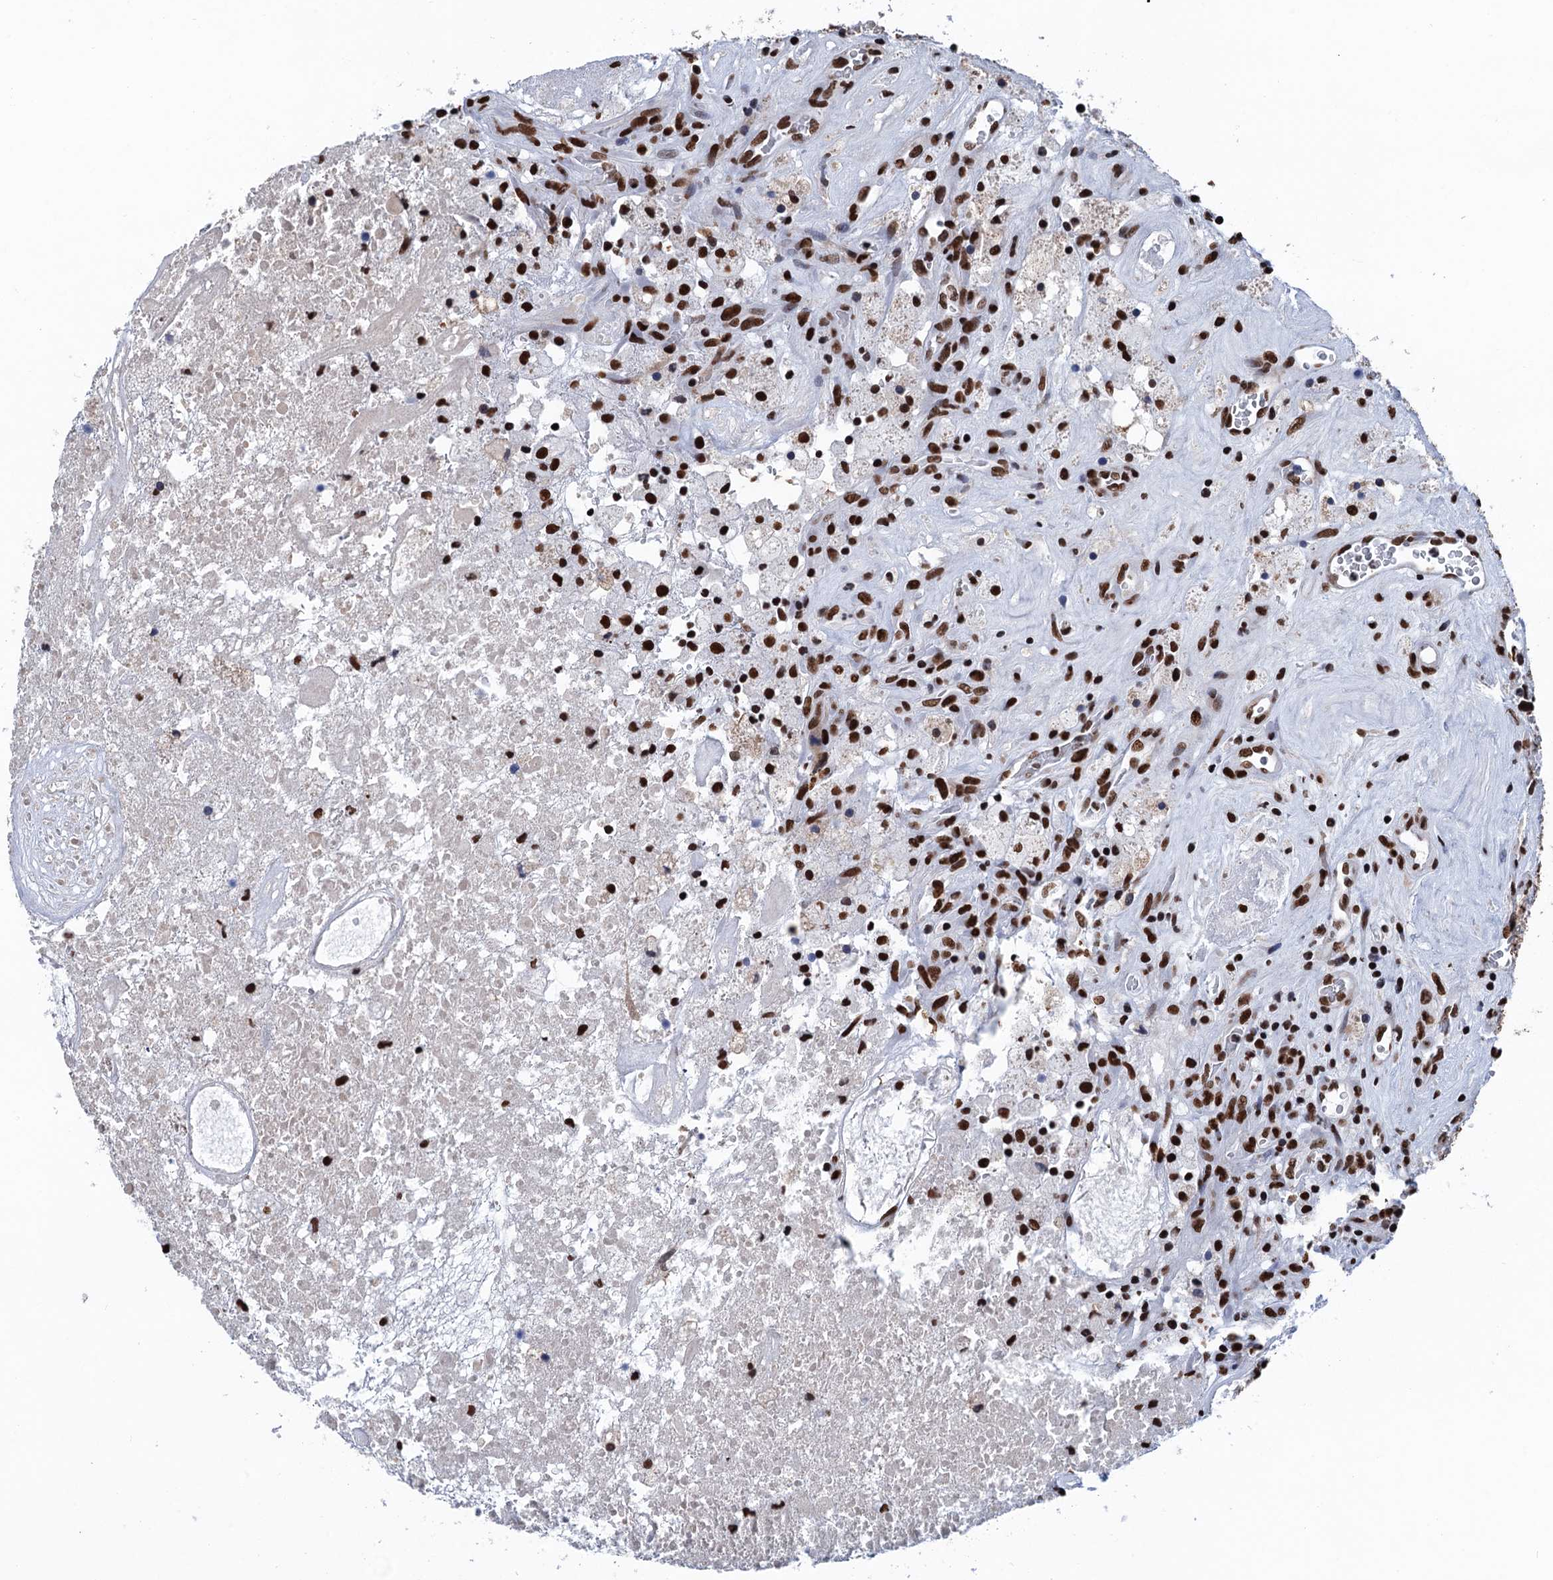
{"staining": {"intensity": "strong", "quantity": ">75%", "location": "nuclear"}, "tissue": "glioma", "cell_type": "Tumor cells", "image_type": "cancer", "snomed": [{"axis": "morphology", "description": "Glioma, malignant, High grade"}, {"axis": "topography", "description": "Brain"}], "caption": "Protein expression analysis of human glioma reveals strong nuclear expression in about >75% of tumor cells. The staining is performed using DAB brown chromogen to label protein expression. The nuclei are counter-stained blue using hematoxylin.", "gene": "UBA2", "patient": {"sex": "male", "age": 76}}